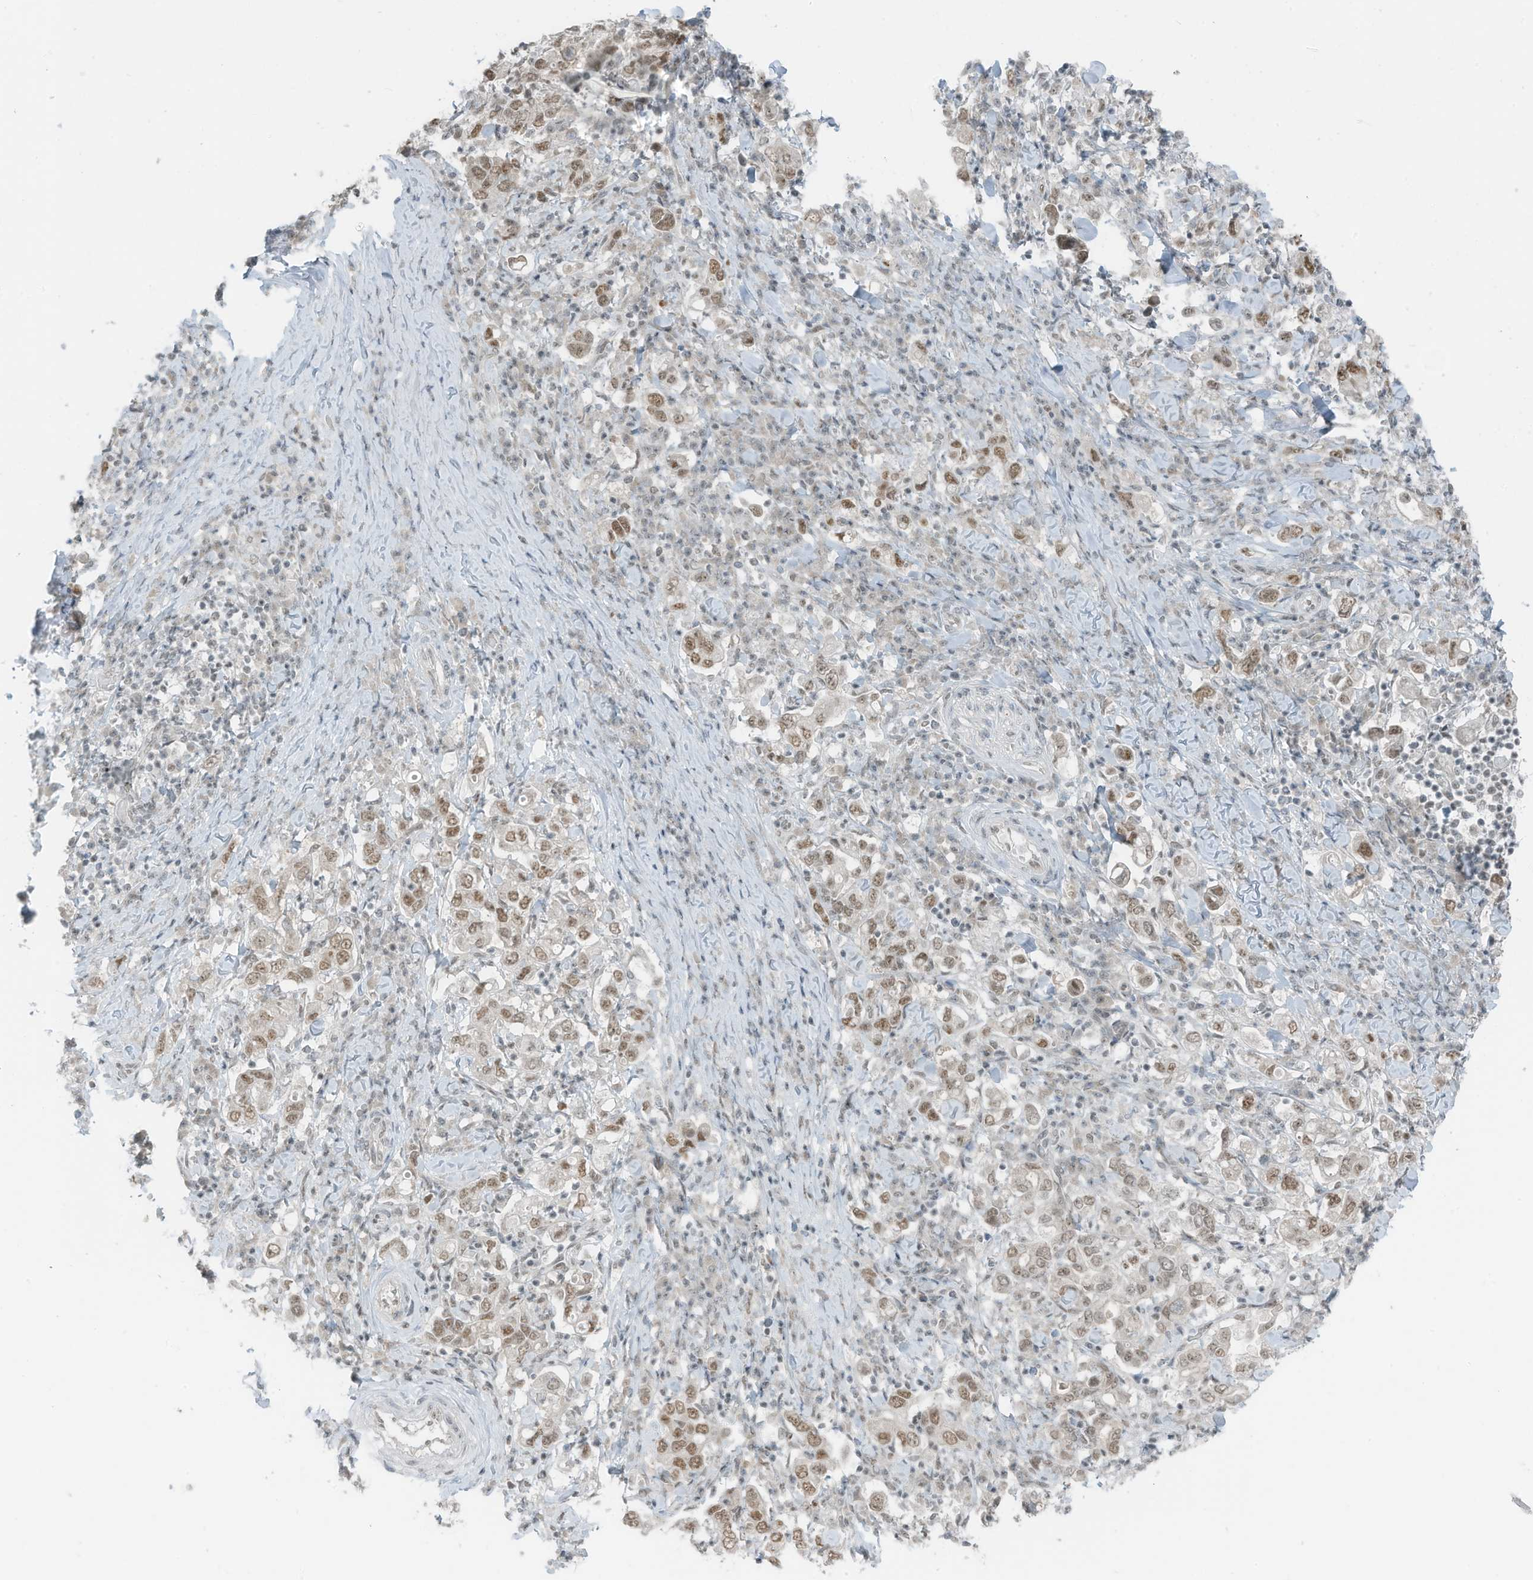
{"staining": {"intensity": "moderate", "quantity": ">75%", "location": "nuclear"}, "tissue": "stomach cancer", "cell_type": "Tumor cells", "image_type": "cancer", "snomed": [{"axis": "morphology", "description": "Adenocarcinoma, NOS"}, {"axis": "topography", "description": "Stomach, upper"}], "caption": "IHC image of stomach cancer stained for a protein (brown), which exhibits medium levels of moderate nuclear expression in approximately >75% of tumor cells.", "gene": "WRNIP1", "patient": {"sex": "male", "age": 62}}